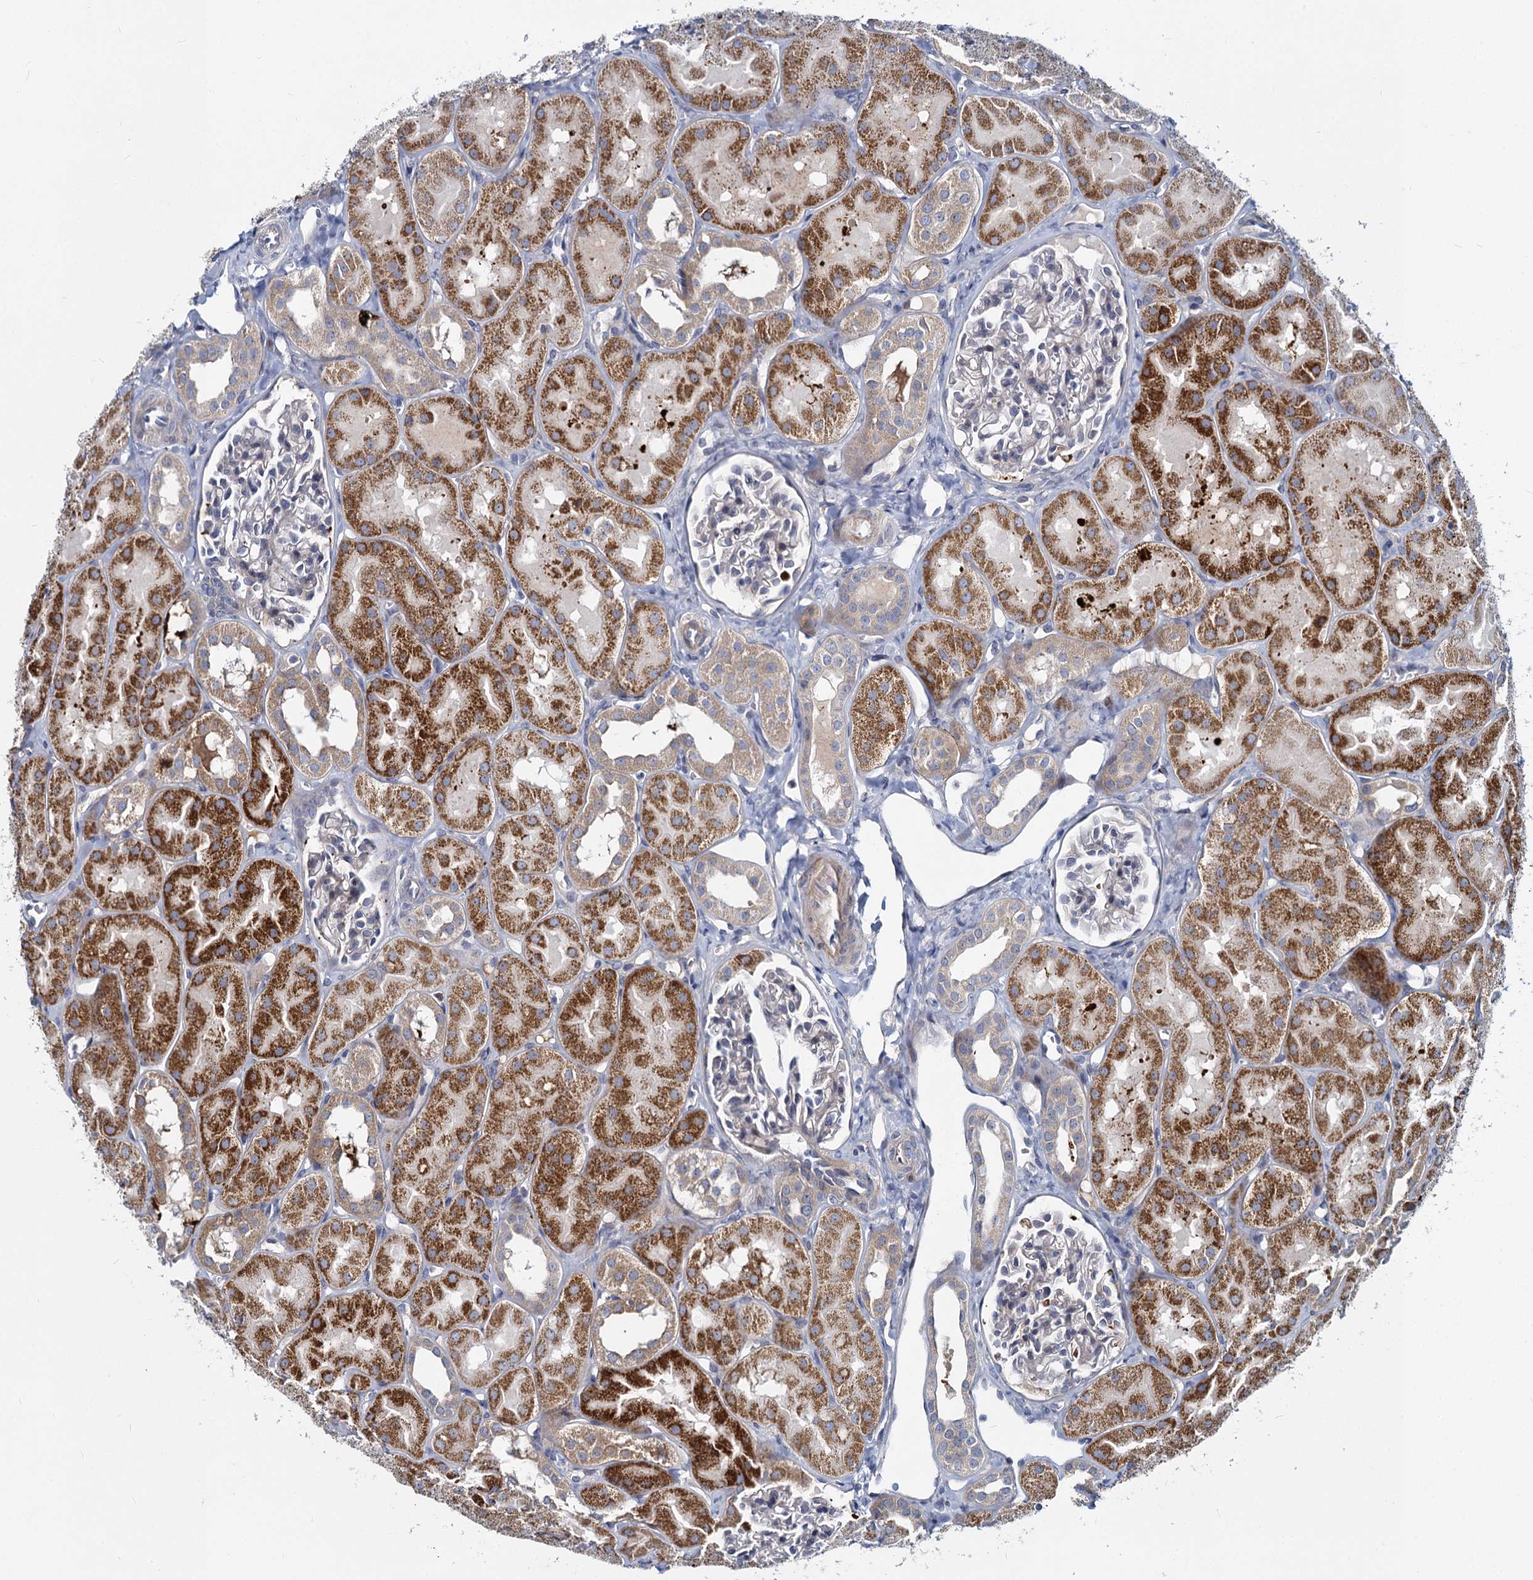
{"staining": {"intensity": "negative", "quantity": "none", "location": "none"}, "tissue": "kidney", "cell_type": "Cells in glomeruli", "image_type": "normal", "snomed": [{"axis": "morphology", "description": "Normal tissue, NOS"}, {"axis": "topography", "description": "Kidney"}, {"axis": "topography", "description": "Urinary bladder"}], "caption": "Unremarkable kidney was stained to show a protein in brown. There is no significant staining in cells in glomeruli. The staining is performed using DAB brown chromogen with nuclei counter-stained in using hematoxylin.", "gene": "DCUN1D2", "patient": {"sex": "male", "age": 16}}